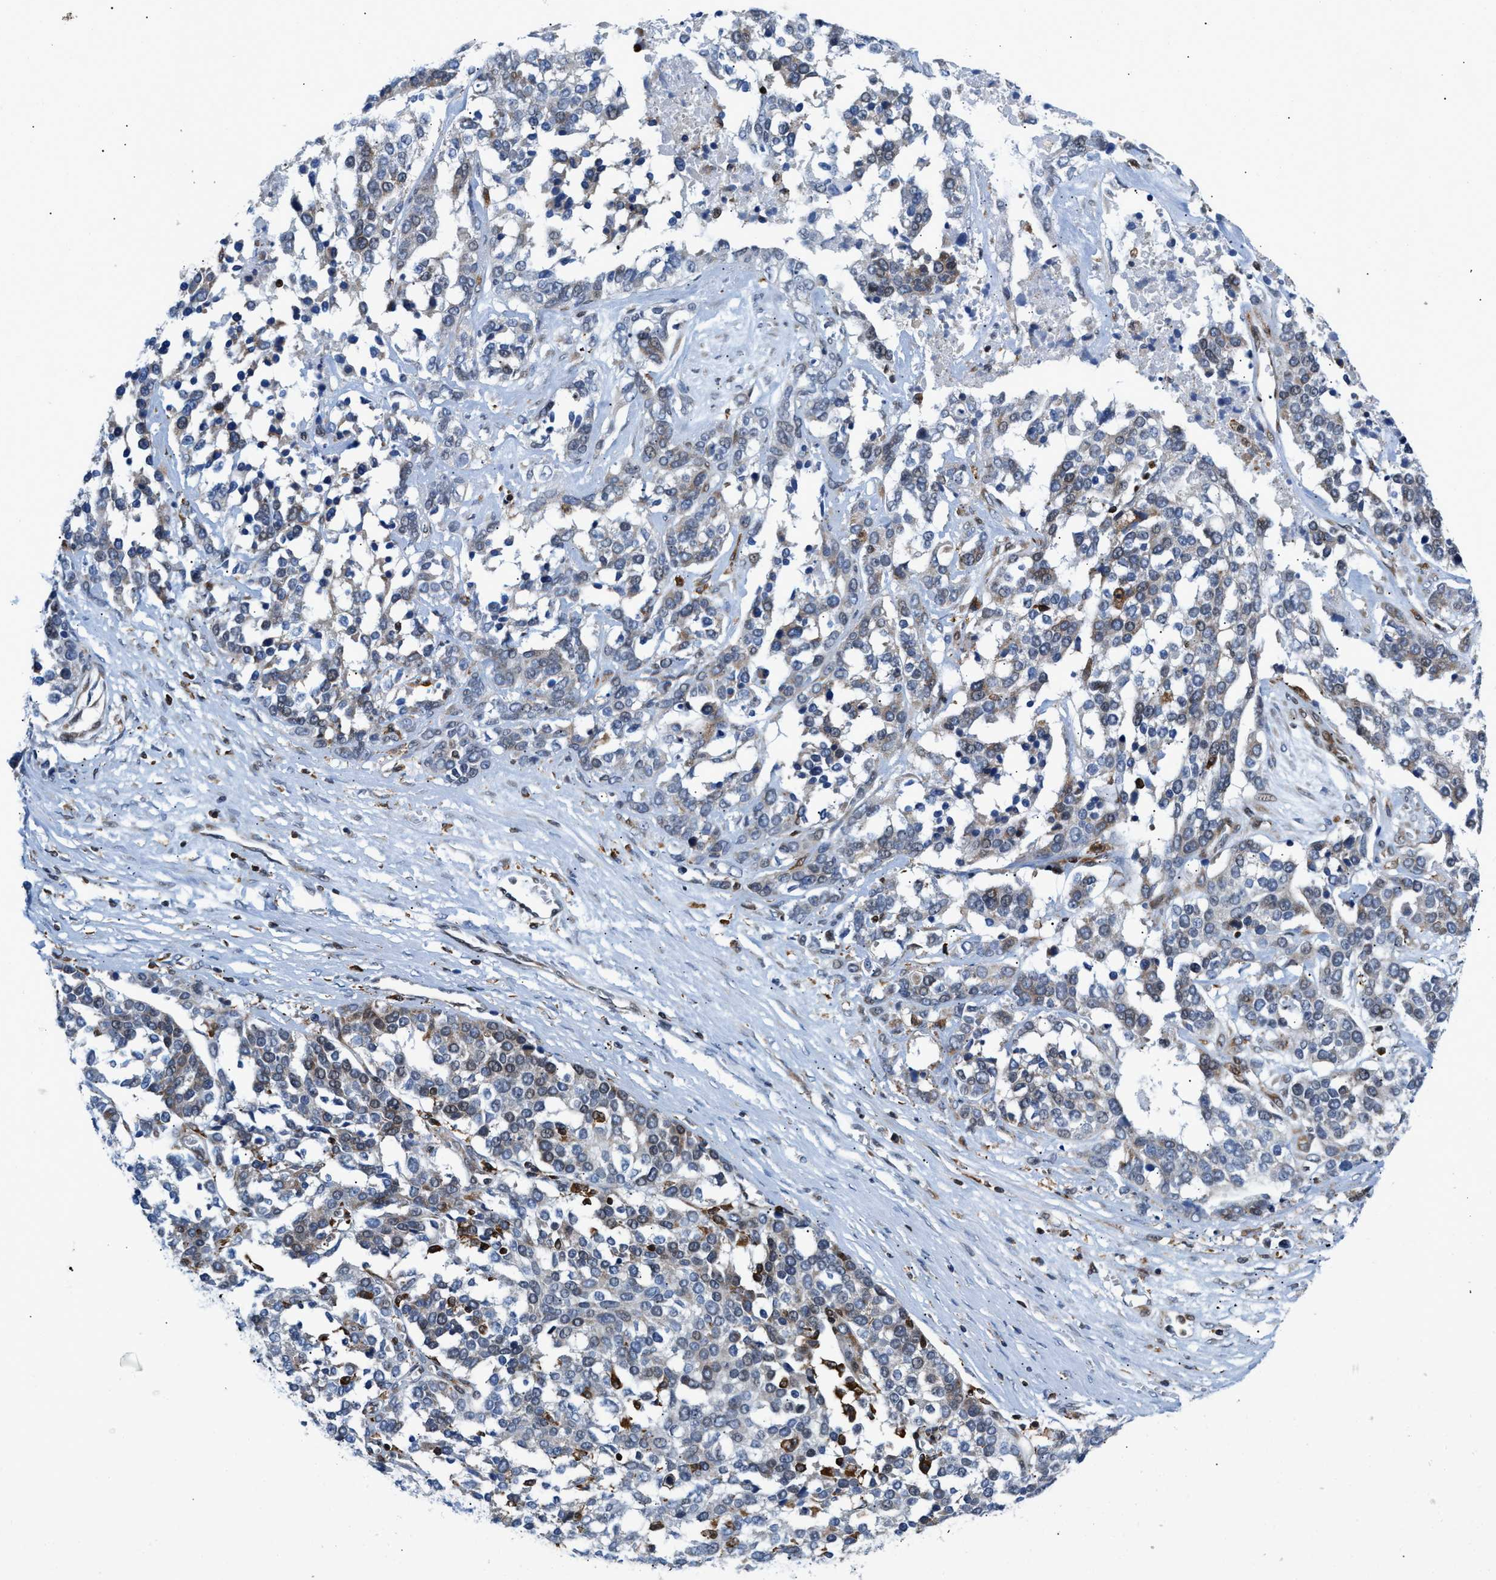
{"staining": {"intensity": "weak", "quantity": "<25%", "location": "cytoplasmic/membranous"}, "tissue": "ovarian cancer", "cell_type": "Tumor cells", "image_type": "cancer", "snomed": [{"axis": "morphology", "description": "Cystadenocarcinoma, serous, NOS"}, {"axis": "topography", "description": "Ovary"}], "caption": "Immunohistochemistry image of neoplastic tissue: serous cystadenocarcinoma (ovarian) stained with DAB displays no significant protein staining in tumor cells.", "gene": "ATP9A", "patient": {"sex": "female", "age": 44}}